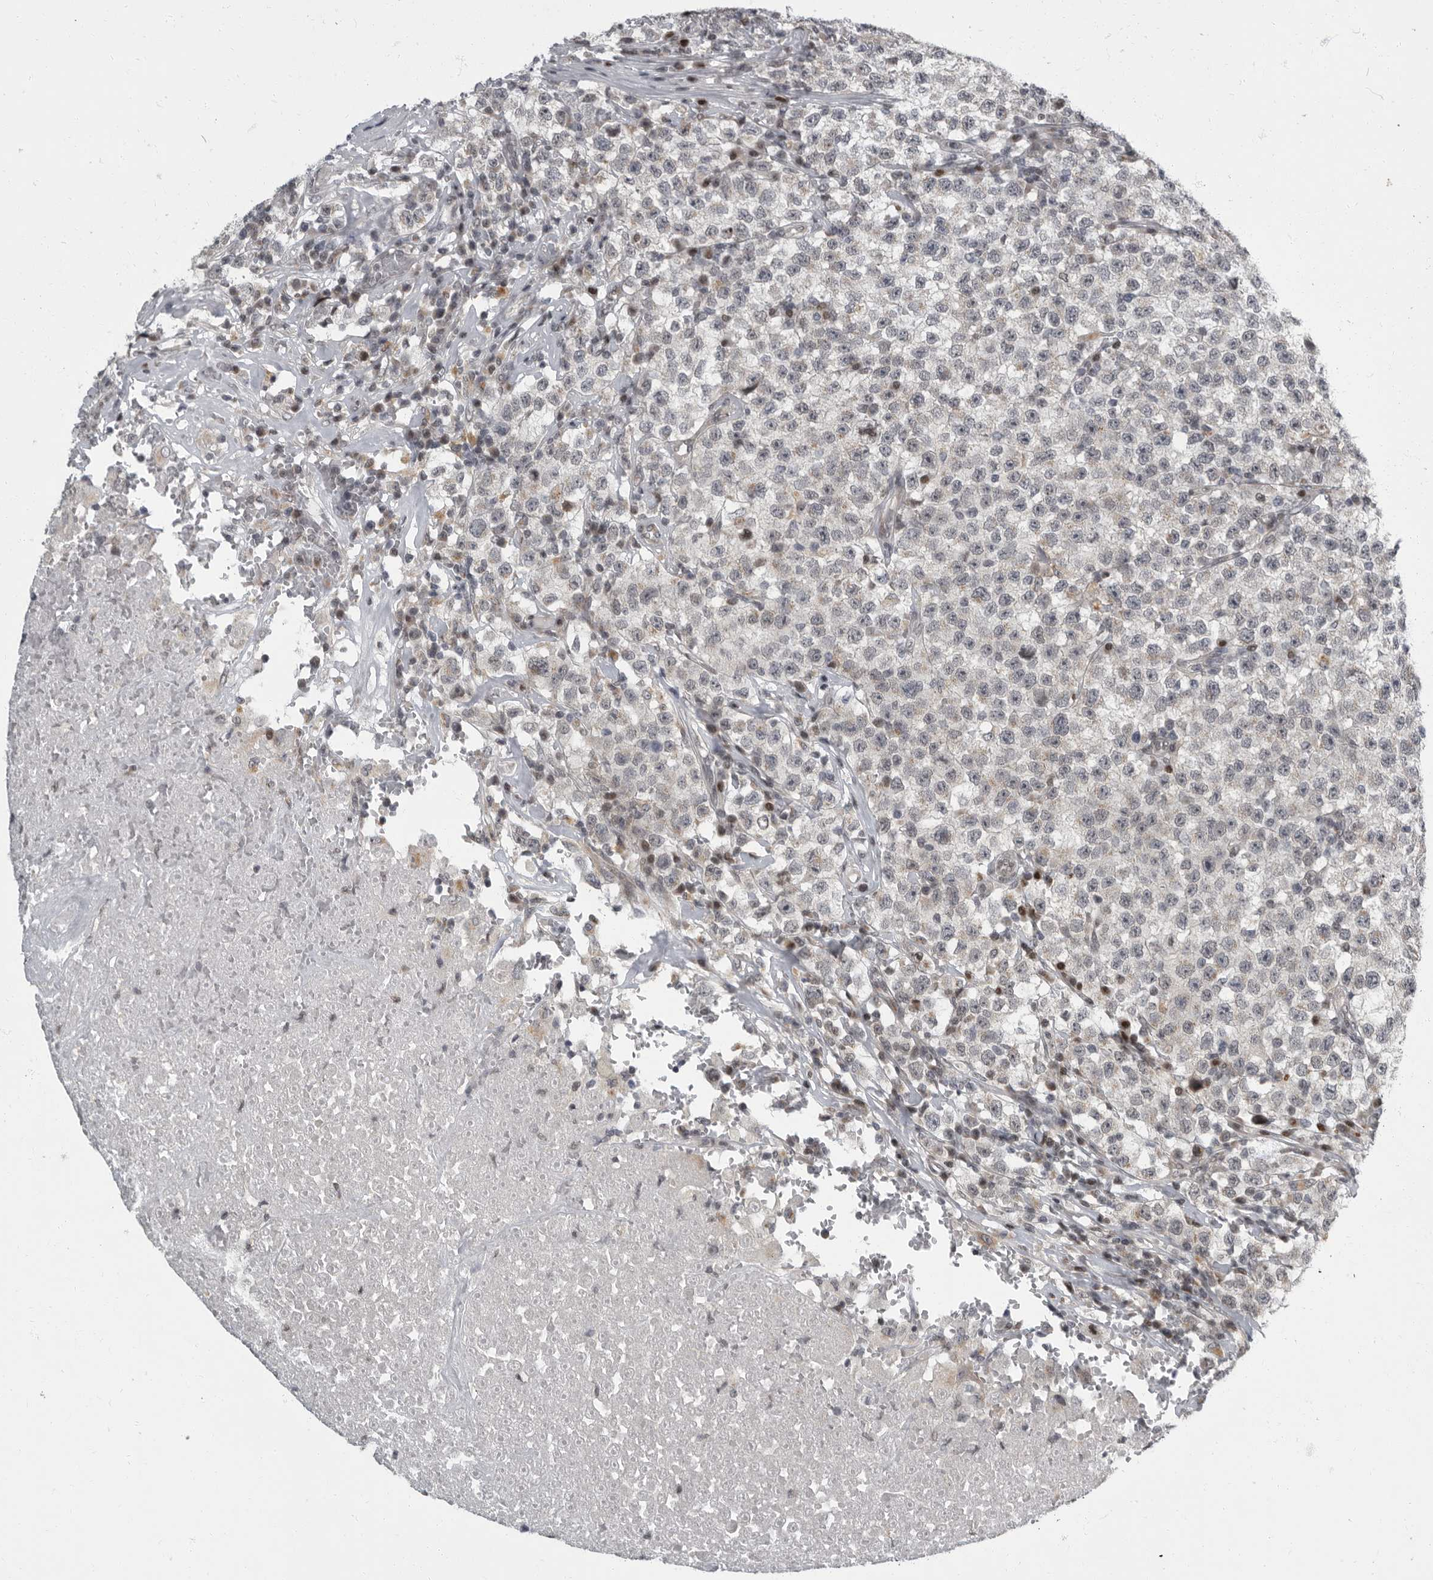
{"staining": {"intensity": "negative", "quantity": "none", "location": "none"}, "tissue": "testis cancer", "cell_type": "Tumor cells", "image_type": "cancer", "snomed": [{"axis": "morphology", "description": "Seminoma, NOS"}, {"axis": "topography", "description": "Testis"}], "caption": "Micrograph shows no protein expression in tumor cells of seminoma (testis) tissue.", "gene": "EVI5", "patient": {"sex": "male", "age": 22}}